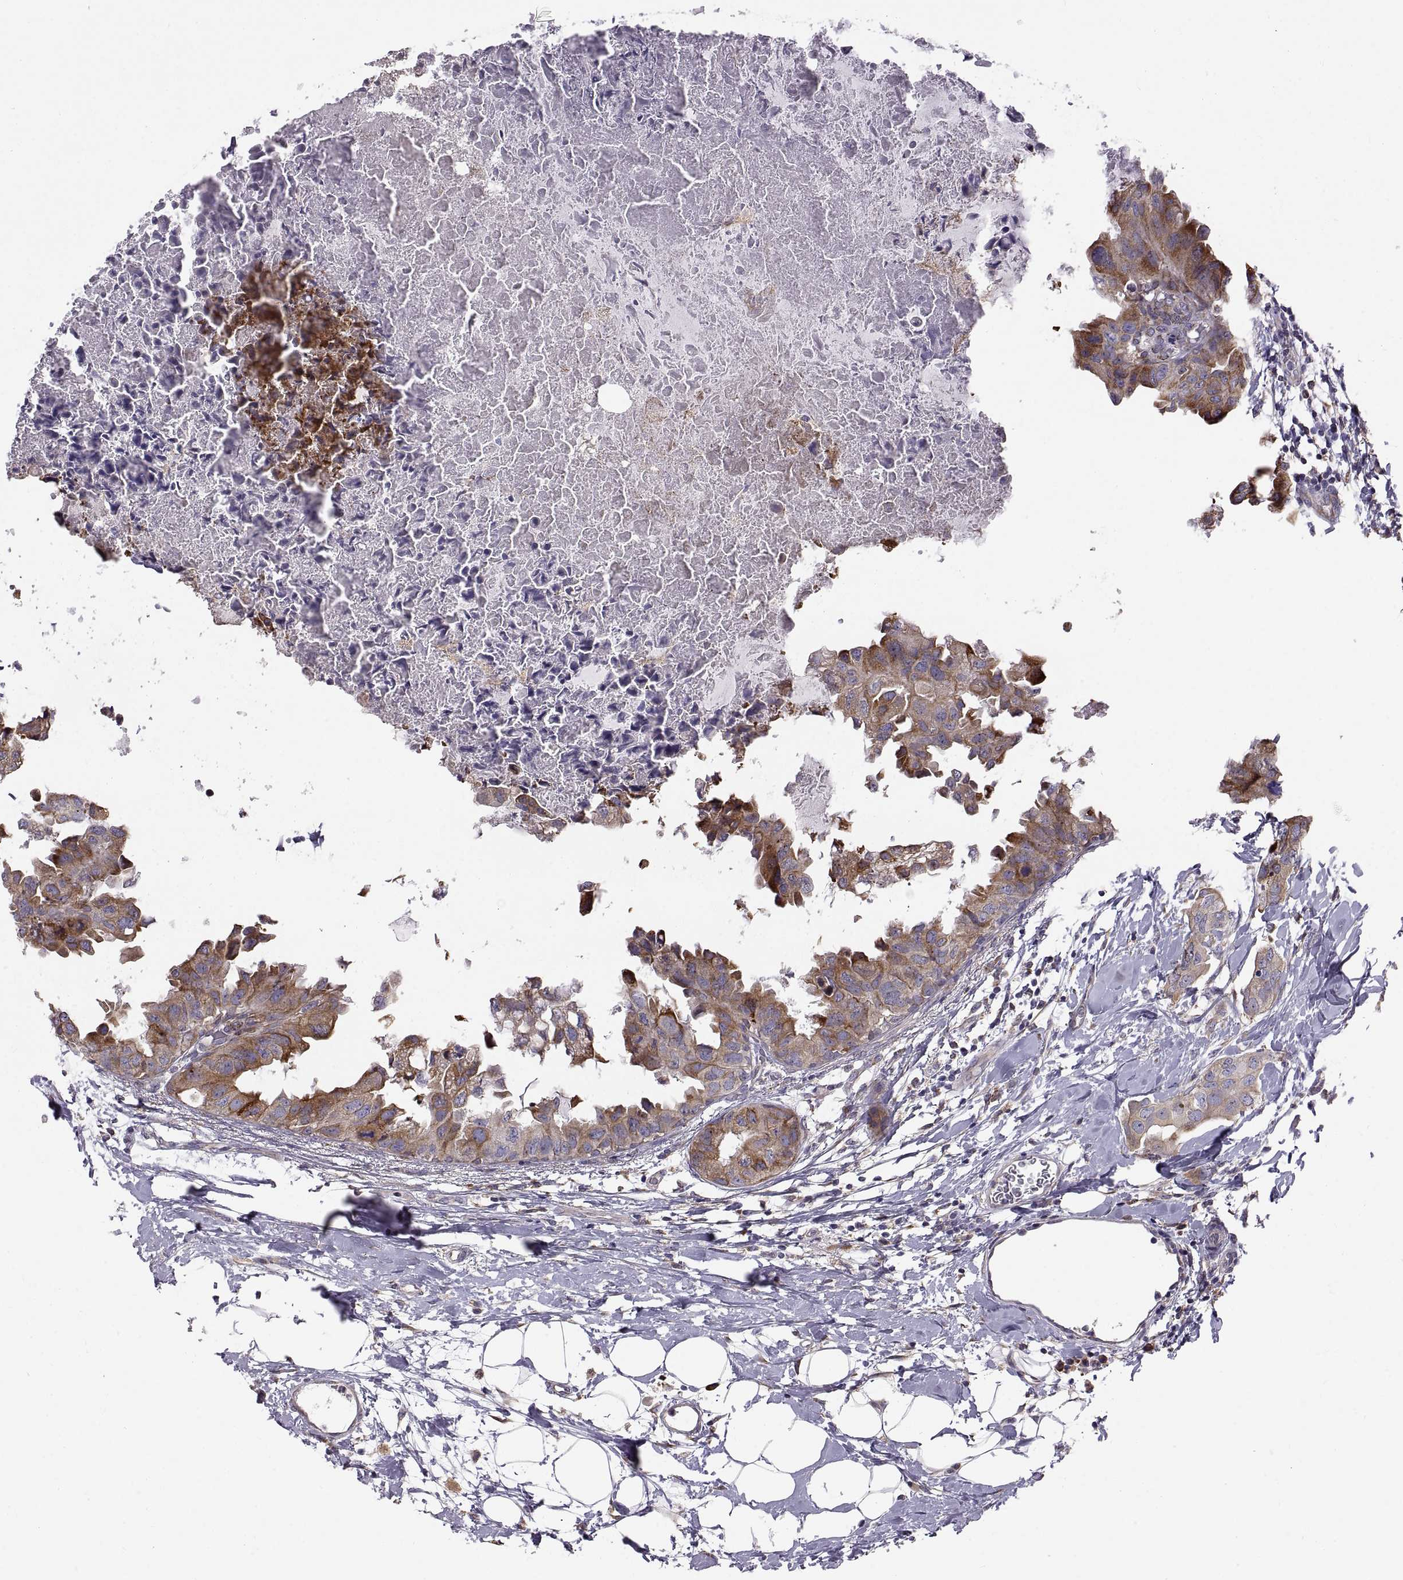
{"staining": {"intensity": "strong", "quantity": "<25%", "location": "cytoplasmic/membranous"}, "tissue": "breast cancer", "cell_type": "Tumor cells", "image_type": "cancer", "snomed": [{"axis": "morphology", "description": "Normal tissue, NOS"}, {"axis": "morphology", "description": "Duct carcinoma"}, {"axis": "topography", "description": "Breast"}], "caption": "Human breast cancer (invasive ductal carcinoma) stained with a brown dye exhibits strong cytoplasmic/membranous positive staining in approximately <25% of tumor cells.", "gene": "PLEKHB2", "patient": {"sex": "female", "age": 40}}